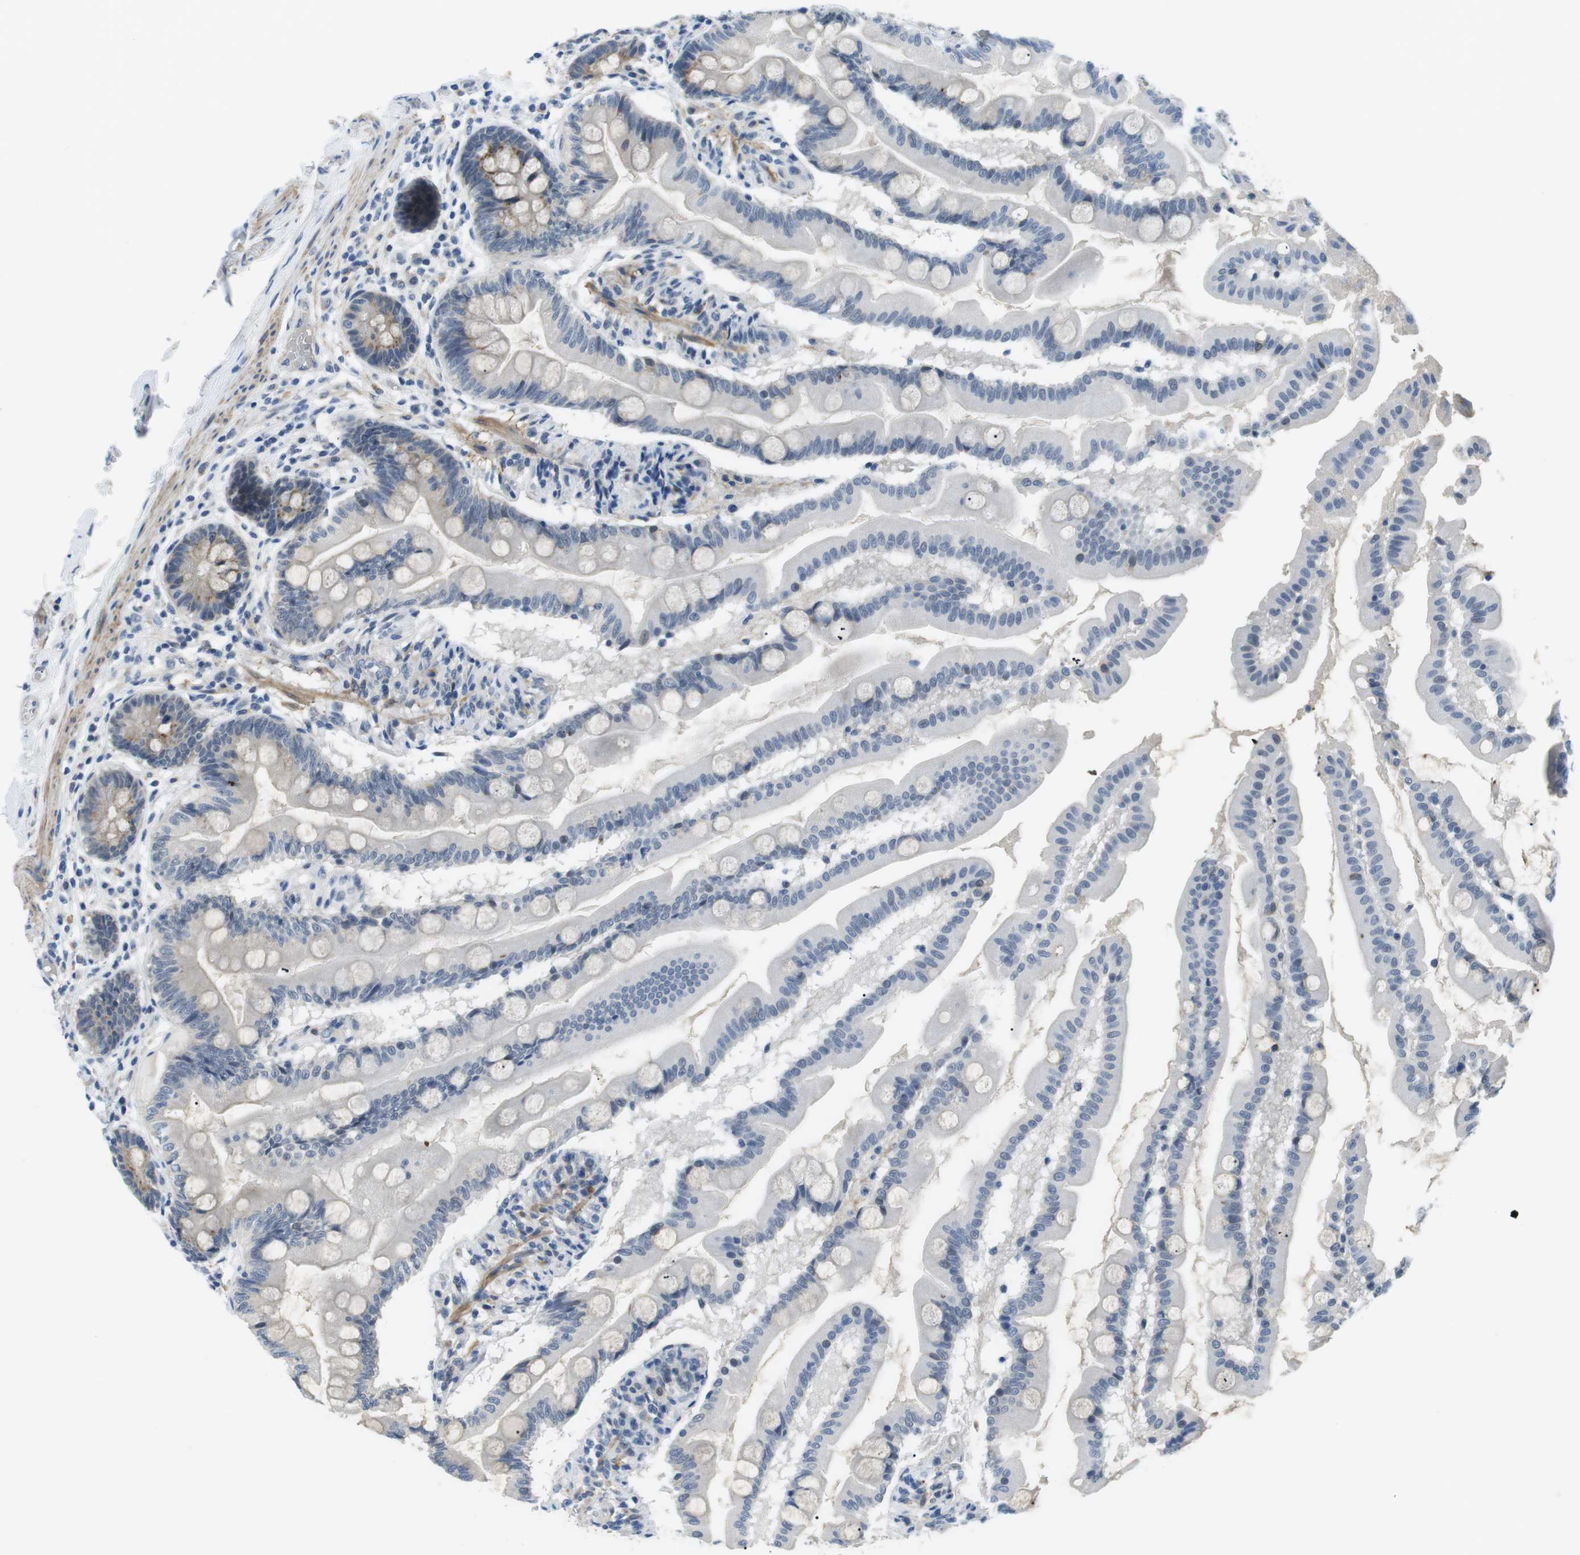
{"staining": {"intensity": "moderate", "quantity": "<25%", "location": "cytoplasmic/membranous"}, "tissue": "small intestine", "cell_type": "Glandular cells", "image_type": "normal", "snomed": [{"axis": "morphology", "description": "Normal tissue, NOS"}, {"axis": "topography", "description": "Small intestine"}], "caption": "Immunohistochemistry (IHC) (DAB) staining of unremarkable human small intestine exhibits moderate cytoplasmic/membranous protein staining in approximately <25% of glandular cells. (DAB (3,3'-diaminobenzidine) = brown stain, brightfield microscopy at high magnification).", "gene": "WSCD1", "patient": {"sex": "female", "age": 56}}